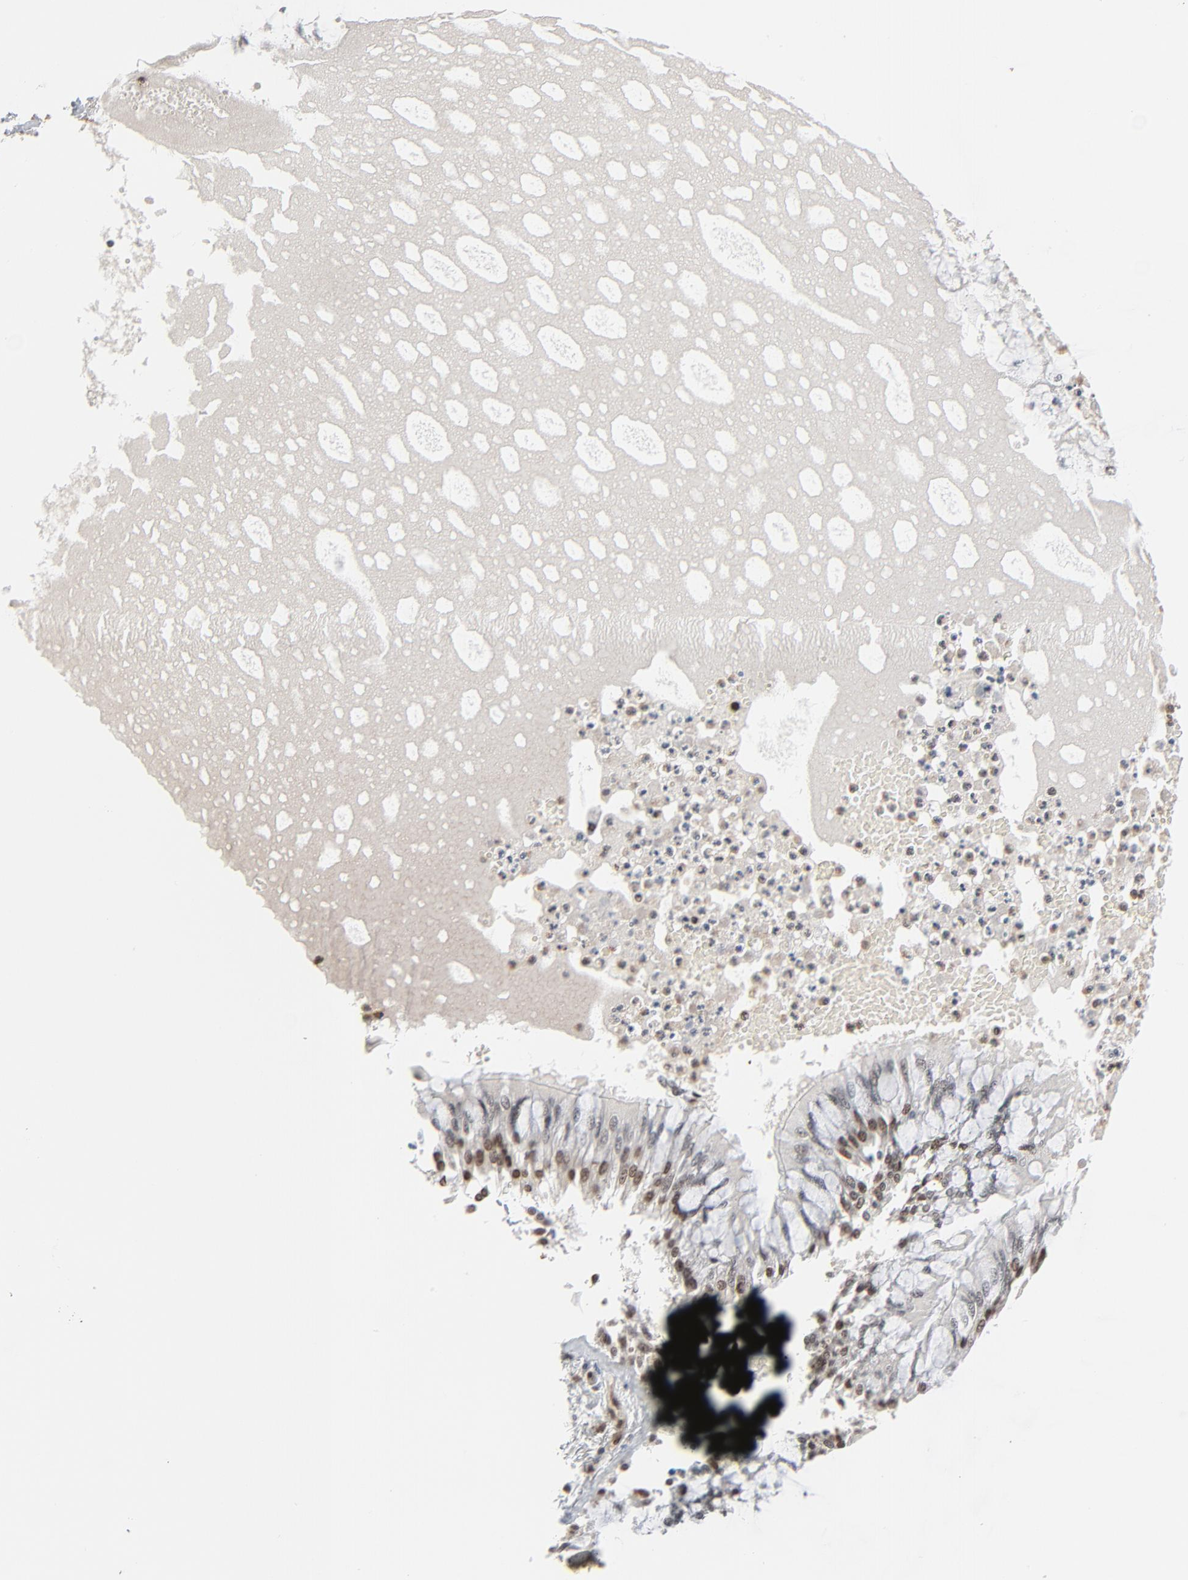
{"staining": {"intensity": "strong", "quantity": ">75%", "location": "nuclear"}, "tissue": "bronchus", "cell_type": "Respiratory epithelial cells", "image_type": "normal", "snomed": [{"axis": "morphology", "description": "Normal tissue, NOS"}, {"axis": "topography", "description": "Cartilage tissue"}, {"axis": "topography", "description": "Bronchus"}, {"axis": "topography", "description": "Lung"}], "caption": "A brown stain shows strong nuclear positivity of a protein in respiratory epithelial cells of benign bronchus.", "gene": "CUX1", "patient": {"sex": "female", "age": 49}}